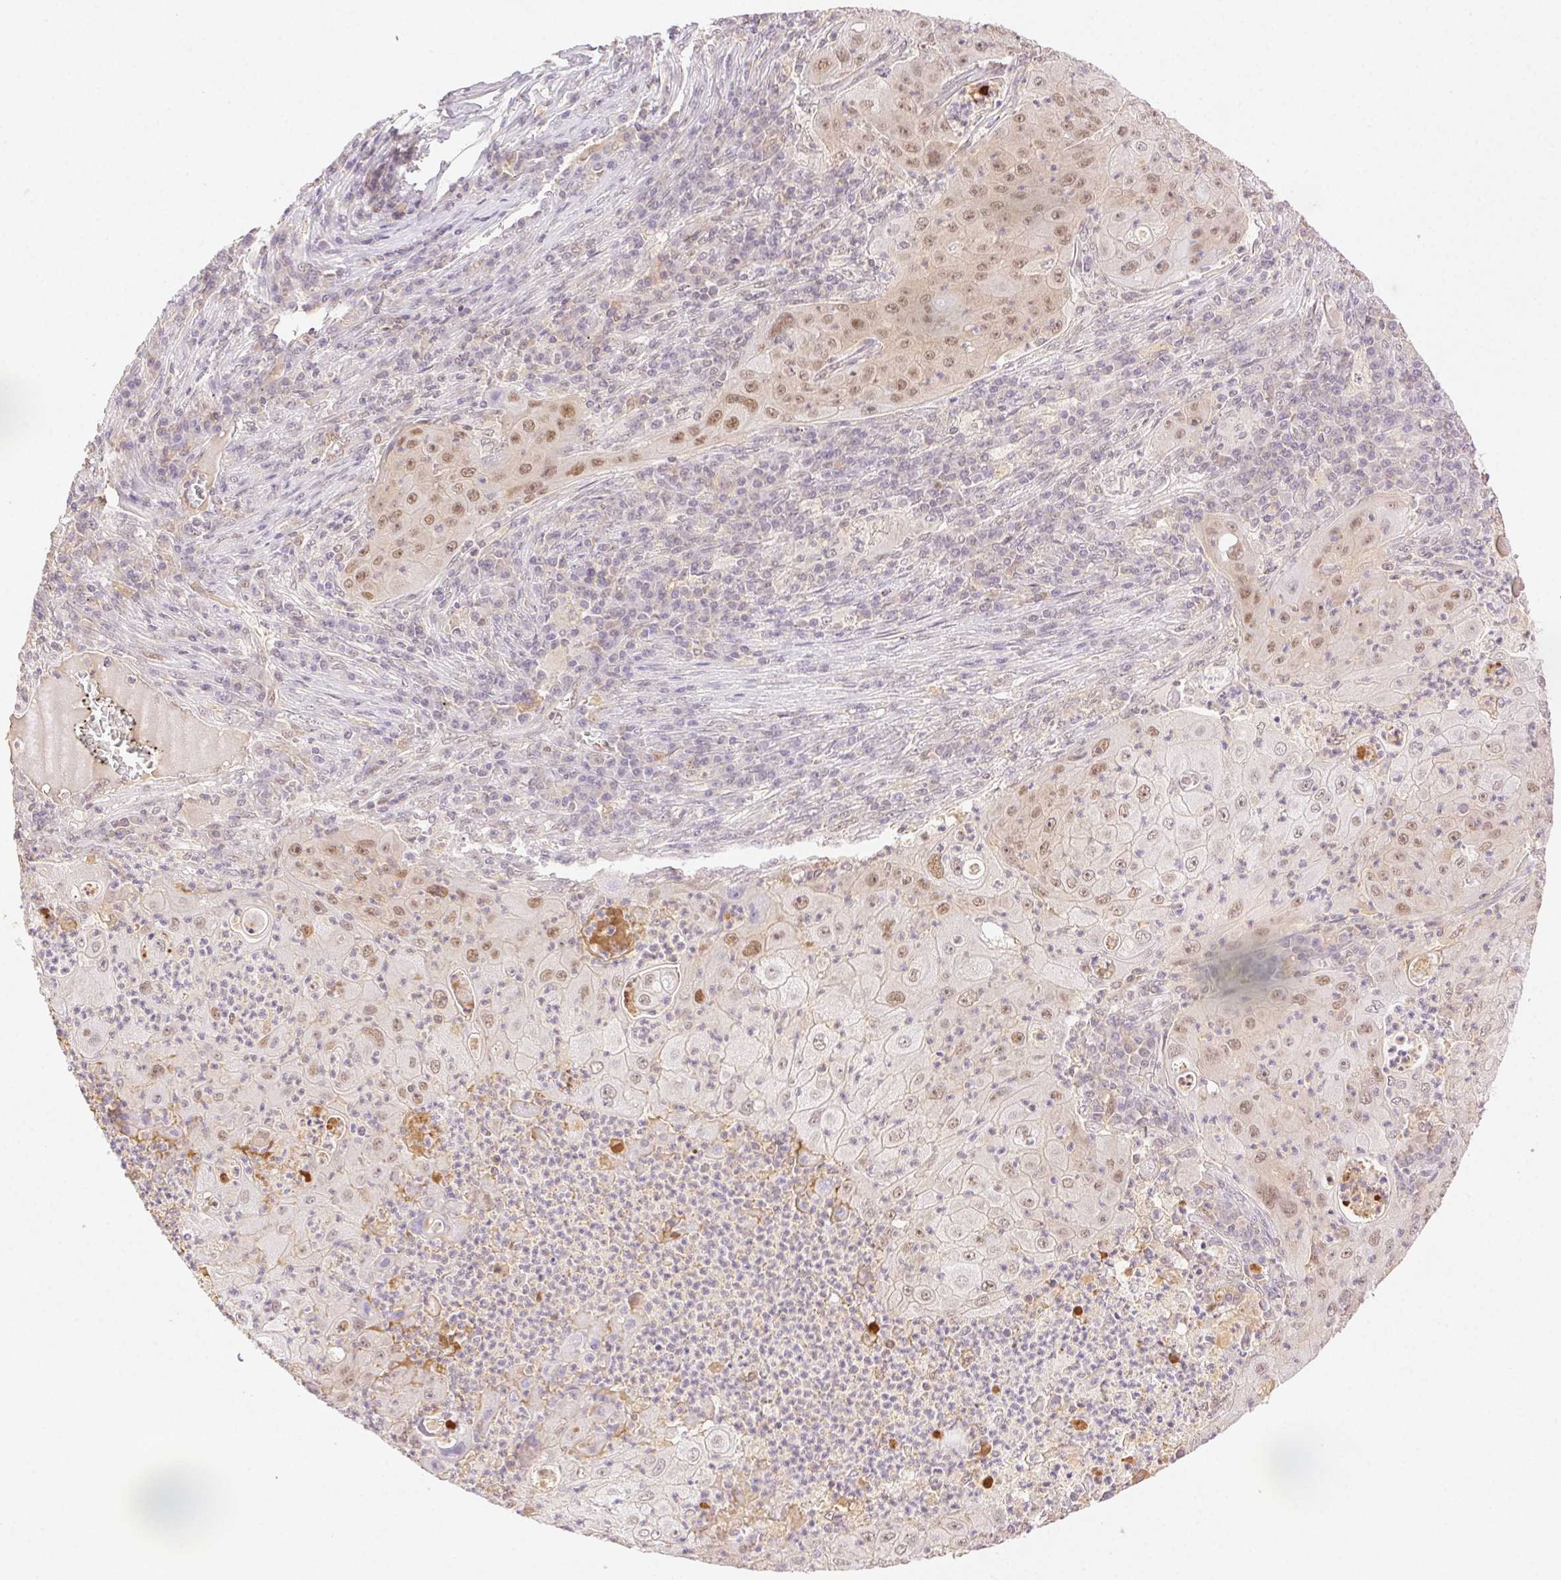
{"staining": {"intensity": "moderate", "quantity": "25%-75%", "location": "nuclear"}, "tissue": "lung cancer", "cell_type": "Tumor cells", "image_type": "cancer", "snomed": [{"axis": "morphology", "description": "Squamous cell carcinoma, NOS"}, {"axis": "topography", "description": "Lung"}], "caption": "A medium amount of moderate nuclear staining is seen in about 25%-75% of tumor cells in squamous cell carcinoma (lung) tissue. Using DAB (3,3'-diaminobenzidine) (brown) and hematoxylin (blue) stains, captured at high magnification using brightfield microscopy.", "gene": "H2AZ2", "patient": {"sex": "female", "age": 59}}